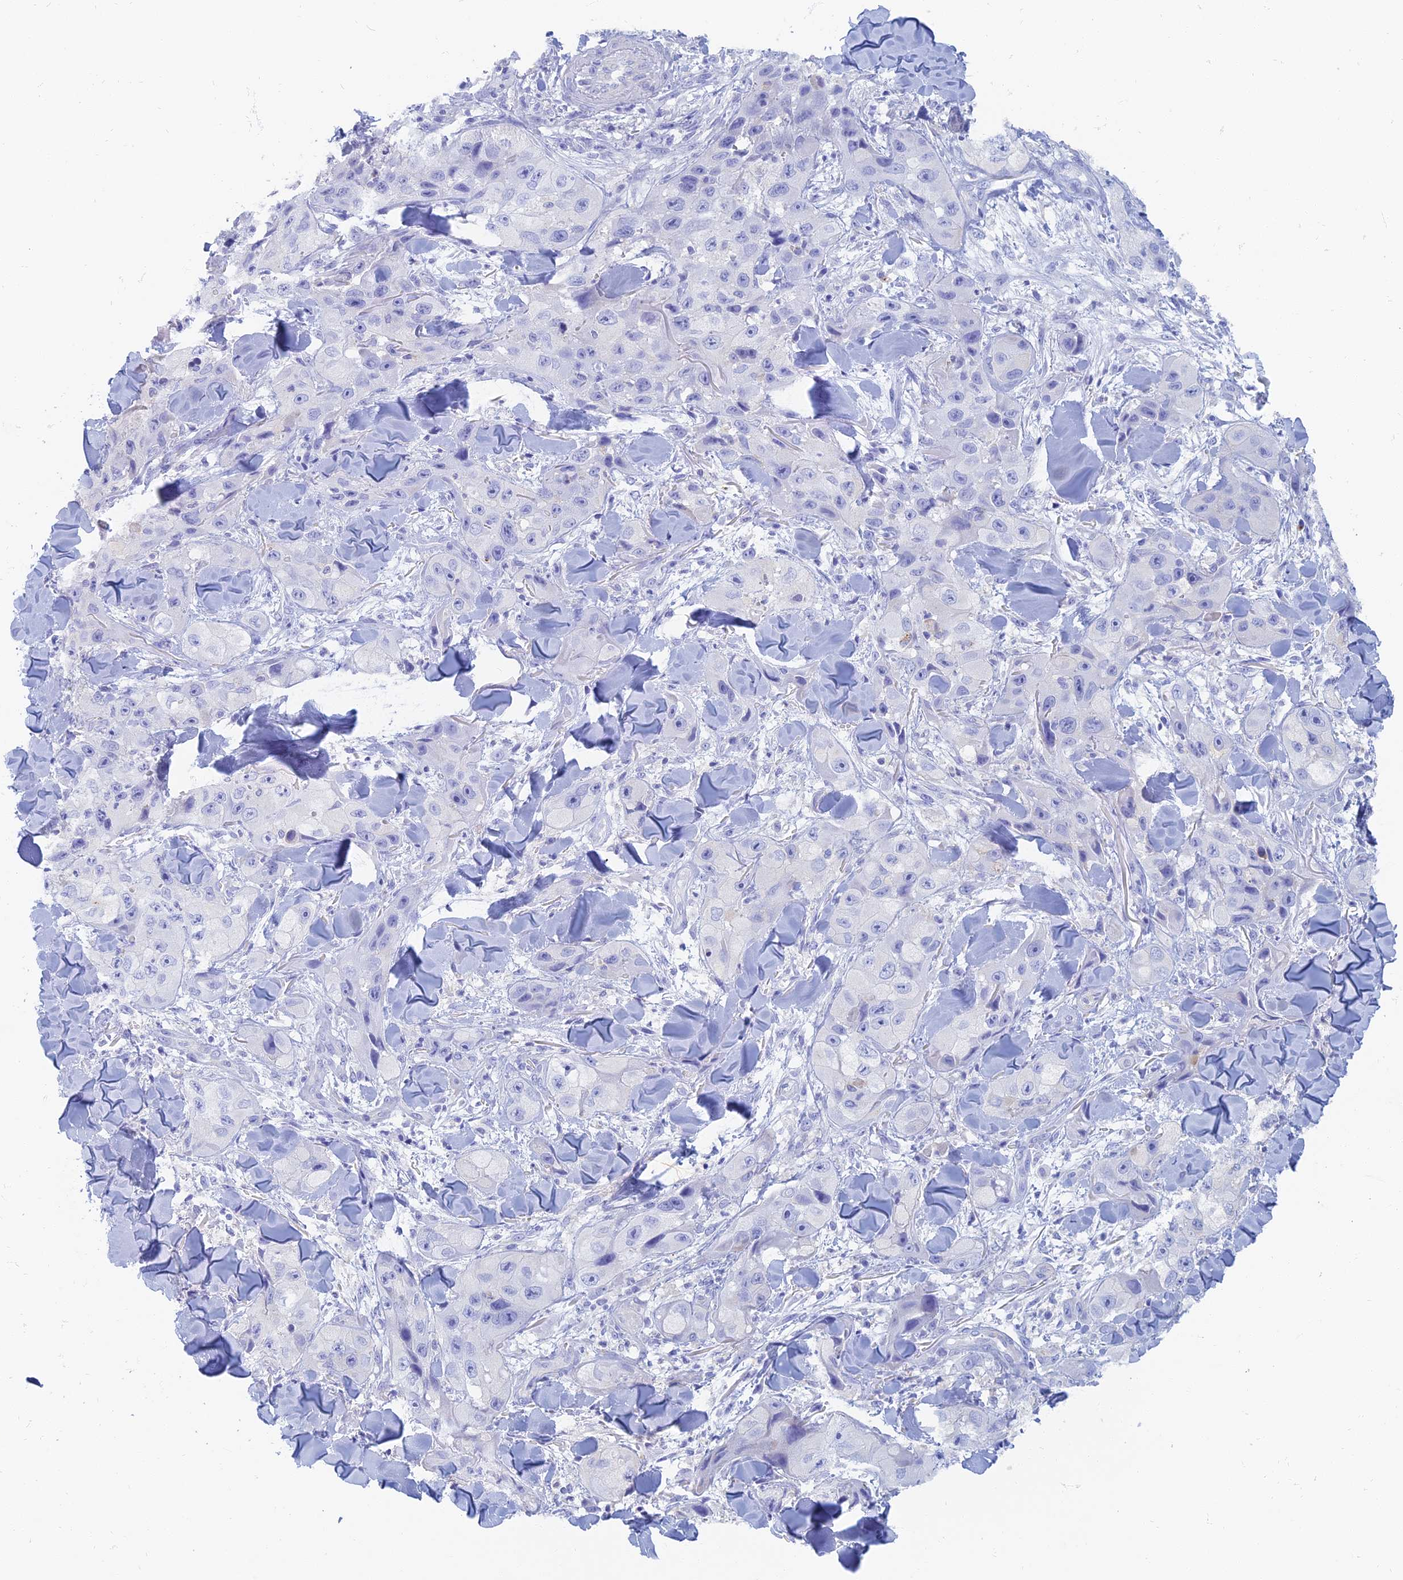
{"staining": {"intensity": "negative", "quantity": "none", "location": "none"}, "tissue": "skin cancer", "cell_type": "Tumor cells", "image_type": "cancer", "snomed": [{"axis": "morphology", "description": "Squamous cell carcinoma, NOS"}, {"axis": "topography", "description": "Skin"}, {"axis": "topography", "description": "Subcutis"}], "caption": "IHC histopathology image of neoplastic tissue: skin squamous cell carcinoma stained with DAB exhibits no significant protein expression in tumor cells.", "gene": "TMEM44", "patient": {"sex": "male", "age": 73}}